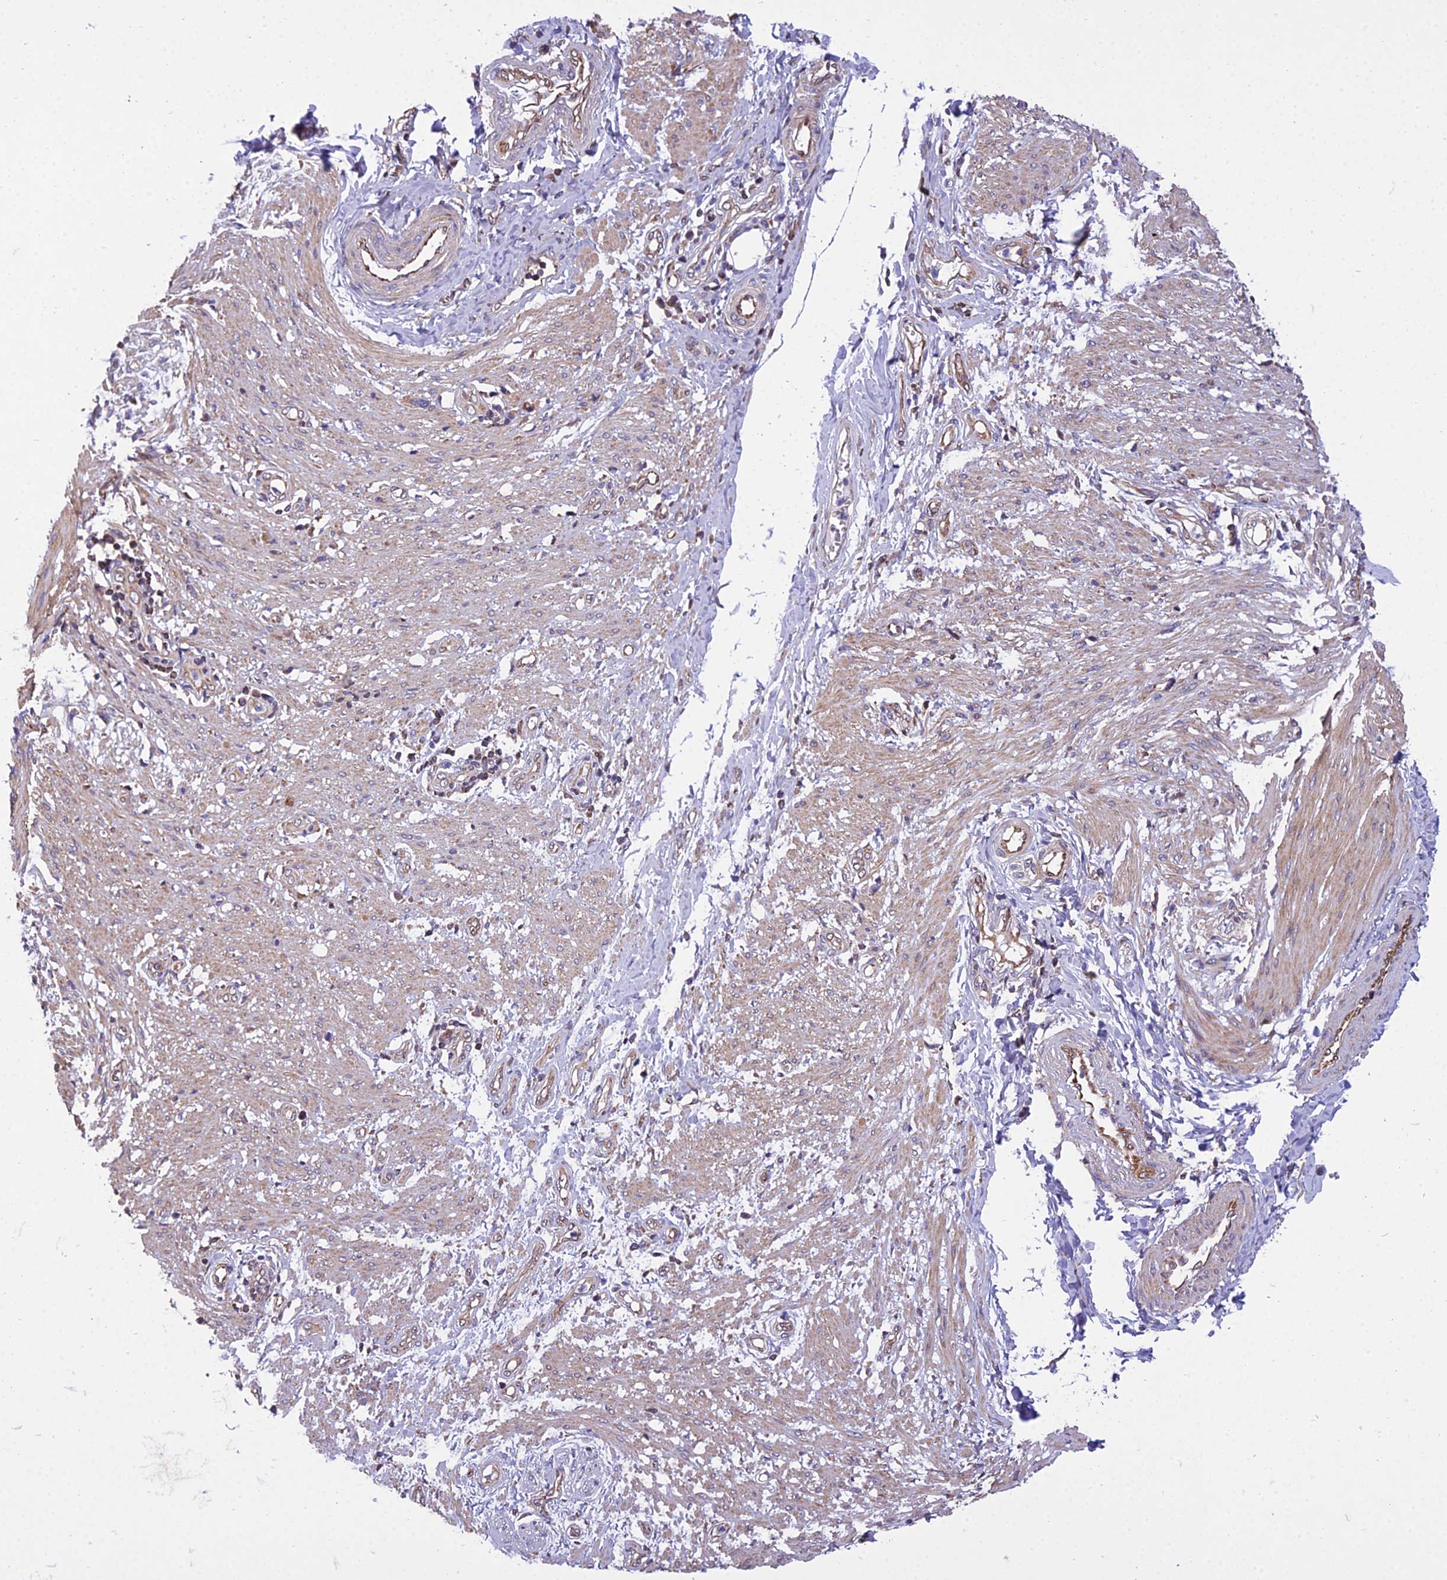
{"staining": {"intensity": "weak", "quantity": "25%-75%", "location": "cytoplasmic/membranous"}, "tissue": "smooth muscle", "cell_type": "Smooth muscle cells", "image_type": "normal", "snomed": [{"axis": "morphology", "description": "Normal tissue, NOS"}, {"axis": "morphology", "description": "Adenocarcinoma, NOS"}, {"axis": "topography", "description": "Colon"}, {"axis": "topography", "description": "Peripheral nerve tissue"}], "caption": "Immunohistochemistry (IHC) photomicrograph of benign smooth muscle: smooth muscle stained using immunohistochemistry displays low levels of weak protein expression localized specifically in the cytoplasmic/membranous of smooth muscle cells, appearing as a cytoplasmic/membranous brown color.", "gene": "GIMAP1", "patient": {"sex": "male", "age": 14}}